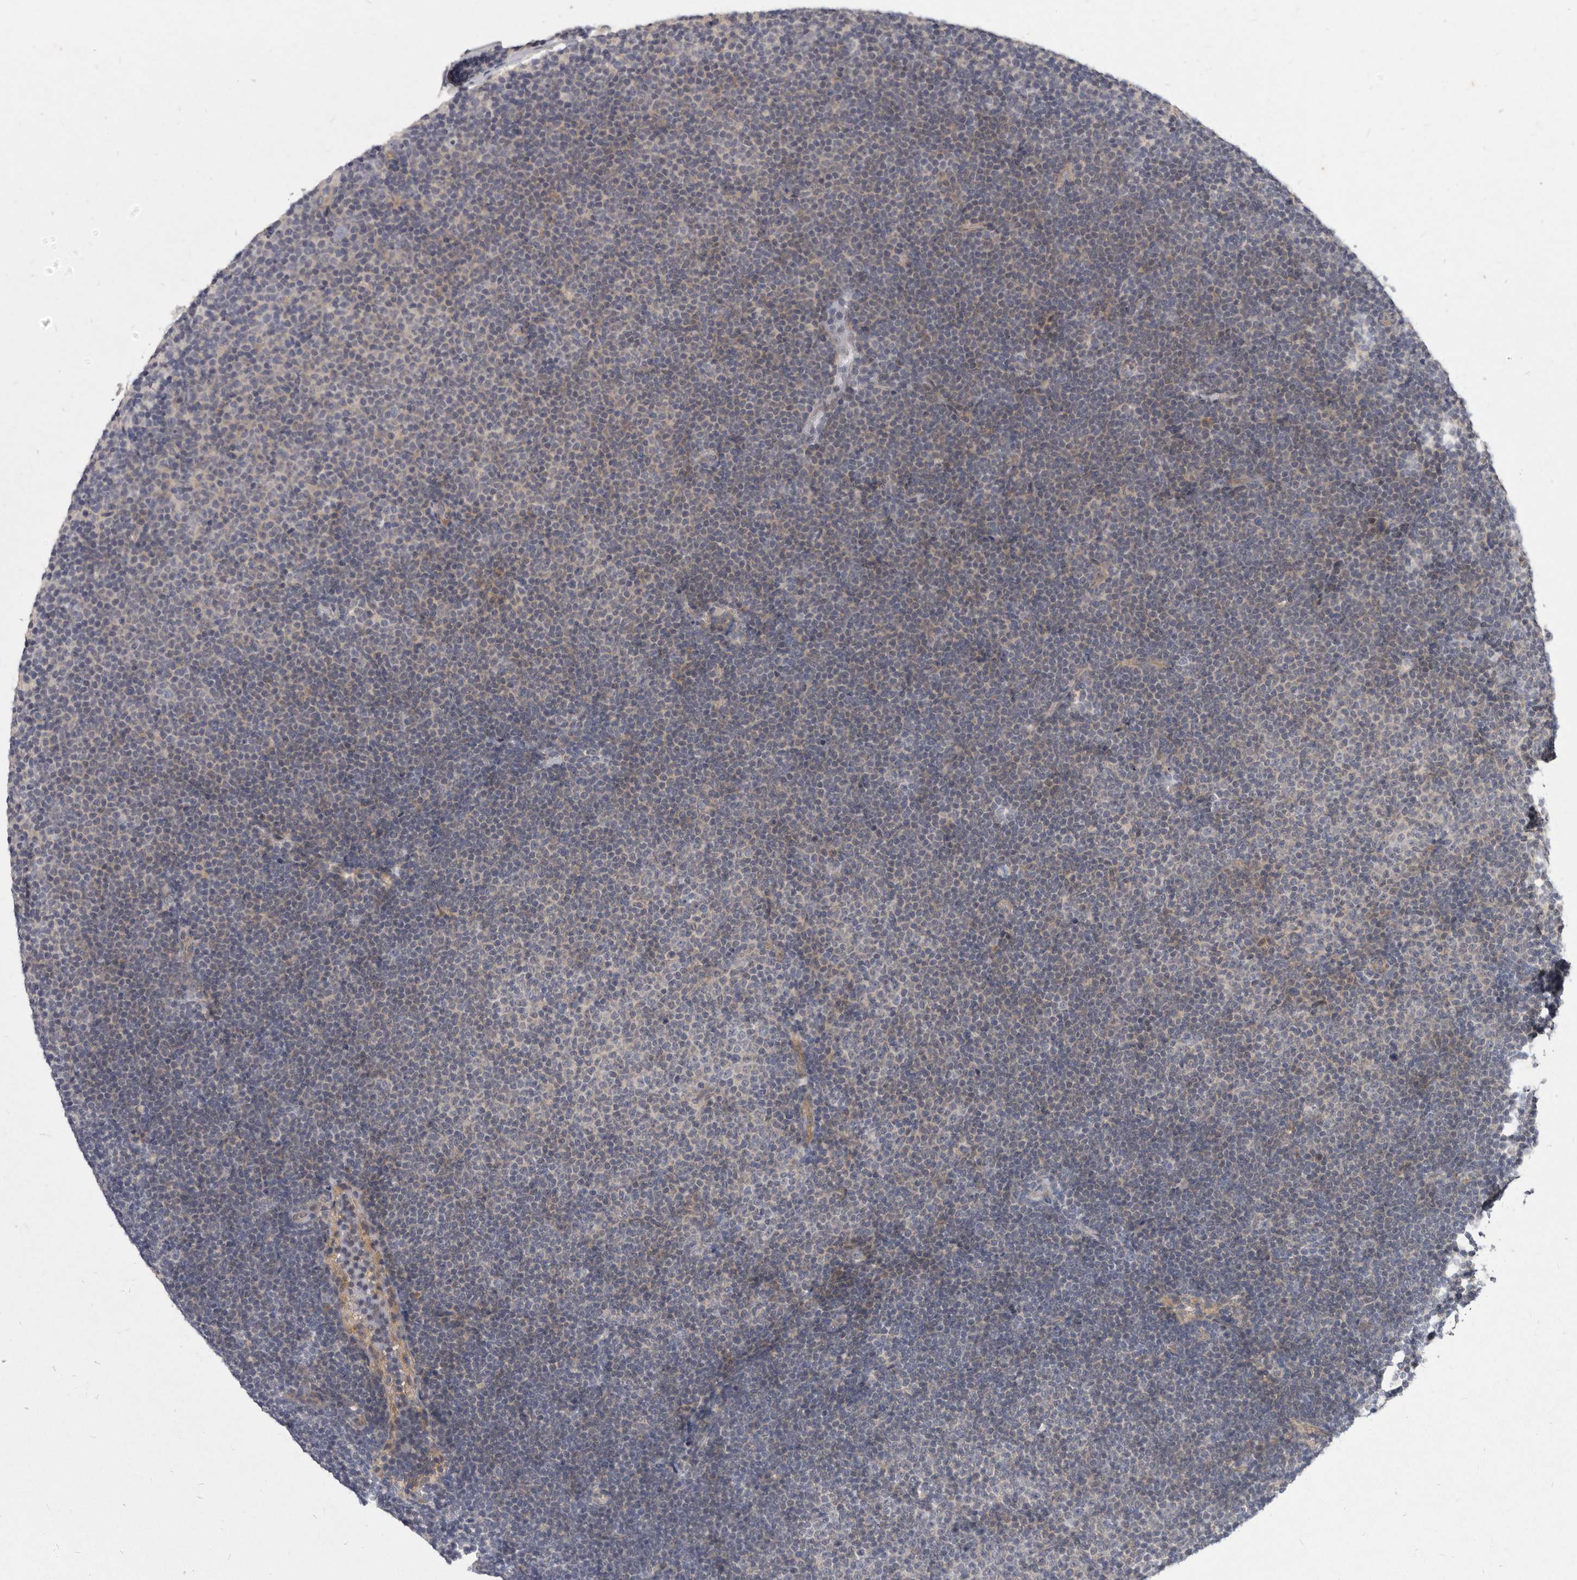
{"staining": {"intensity": "negative", "quantity": "none", "location": "none"}, "tissue": "lymphoma", "cell_type": "Tumor cells", "image_type": "cancer", "snomed": [{"axis": "morphology", "description": "Malignant lymphoma, non-Hodgkin's type, Low grade"}, {"axis": "topography", "description": "Lymph node"}], "caption": "Immunohistochemistry (IHC) photomicrograph of neoplastic tissue: malignant lymphoma, non-Hodgkin's type (low-grade) stained with DAB (3,3'-diaminobenzidine) reveals no significant protein expression in tumor cells.", "gene": "SLC22A1", "patient": {"sex": "female", "age": 53}}